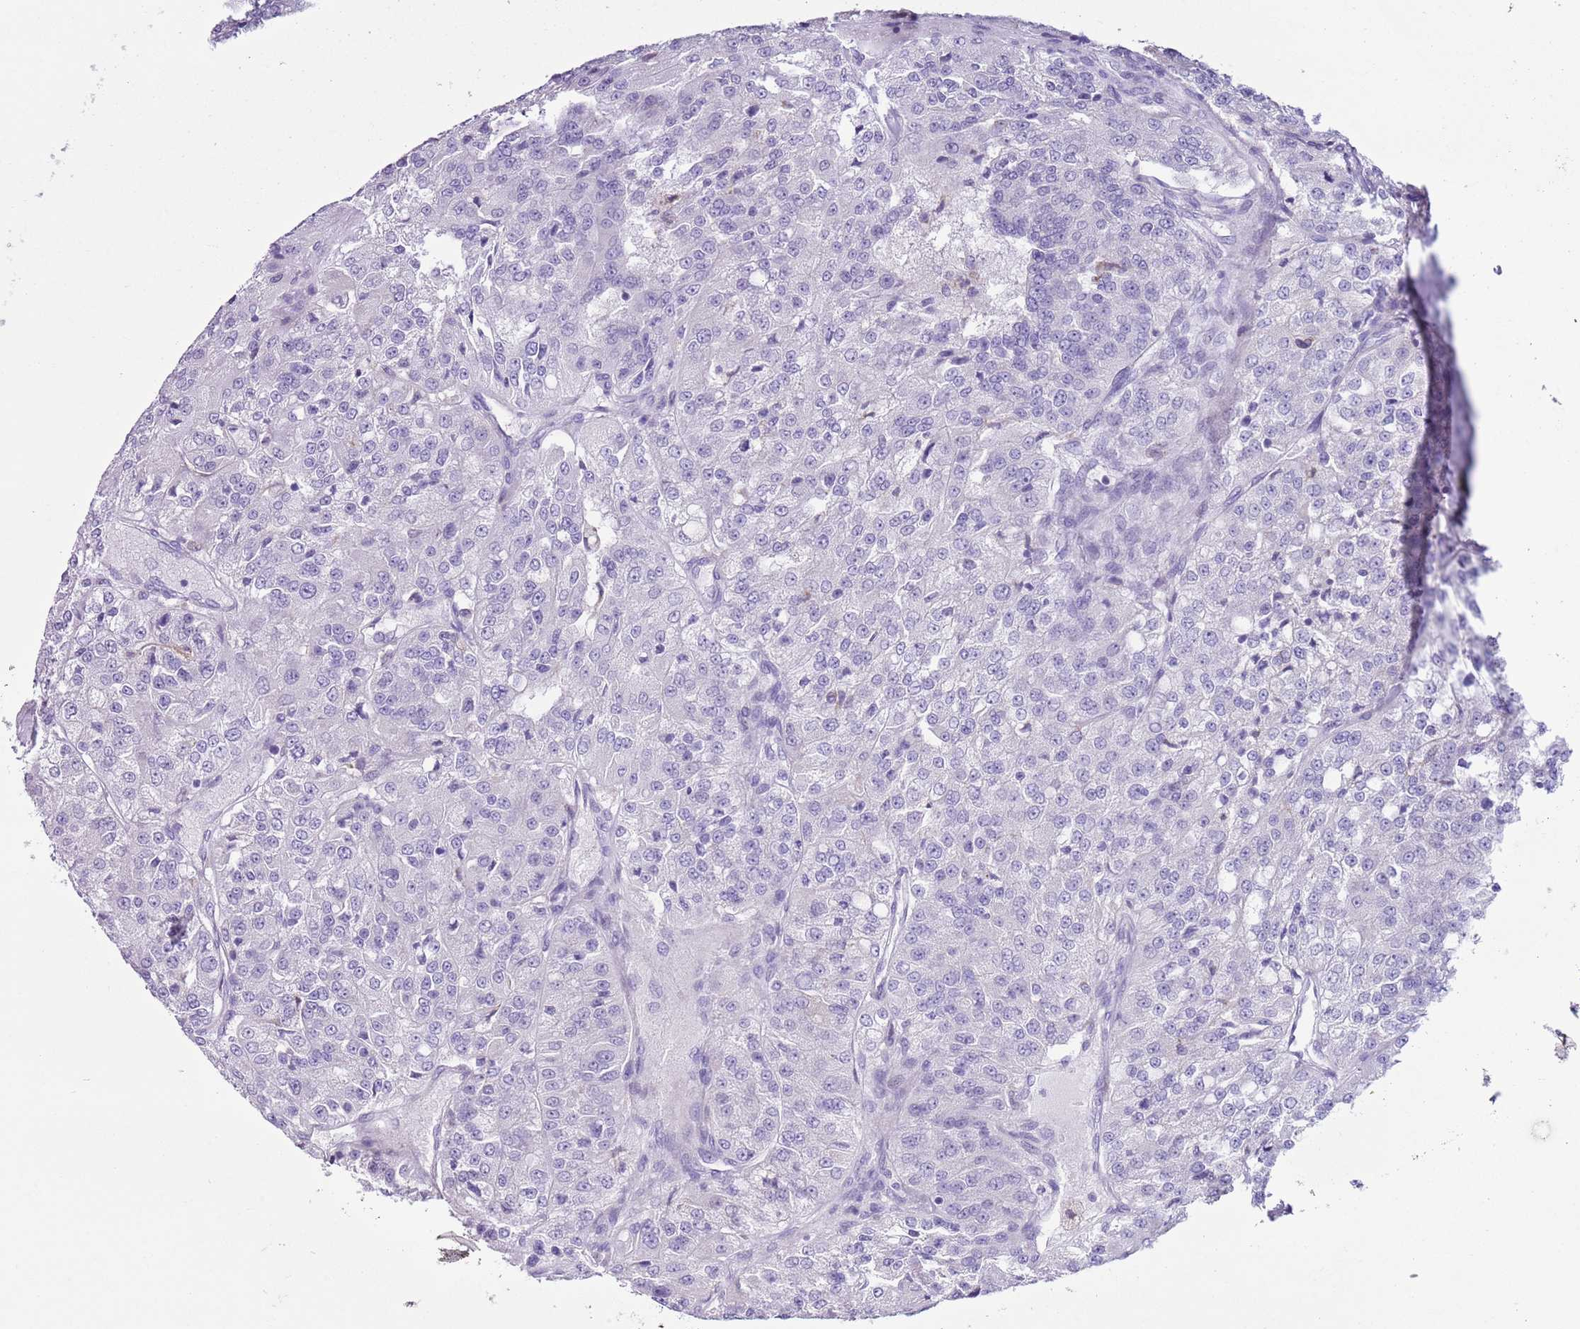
{"staining": {"intensity": "negative", "quantity": "none", "location": "none"}, "tissue": "renal cancer", "cell_type": "Tumor cells", "image_type": "cancer", "snomed": [{"axis": "morphology", "description": "Adenocarcinoma, NOS"}, {"axis": "topography", "description": "Kidney"}], "caption": "Tumor cells show no significant protein expression in renal cancer (adenocarcinoma).", "gene": "ZNF697", "patient": {"sex": "female", "age": 63}}